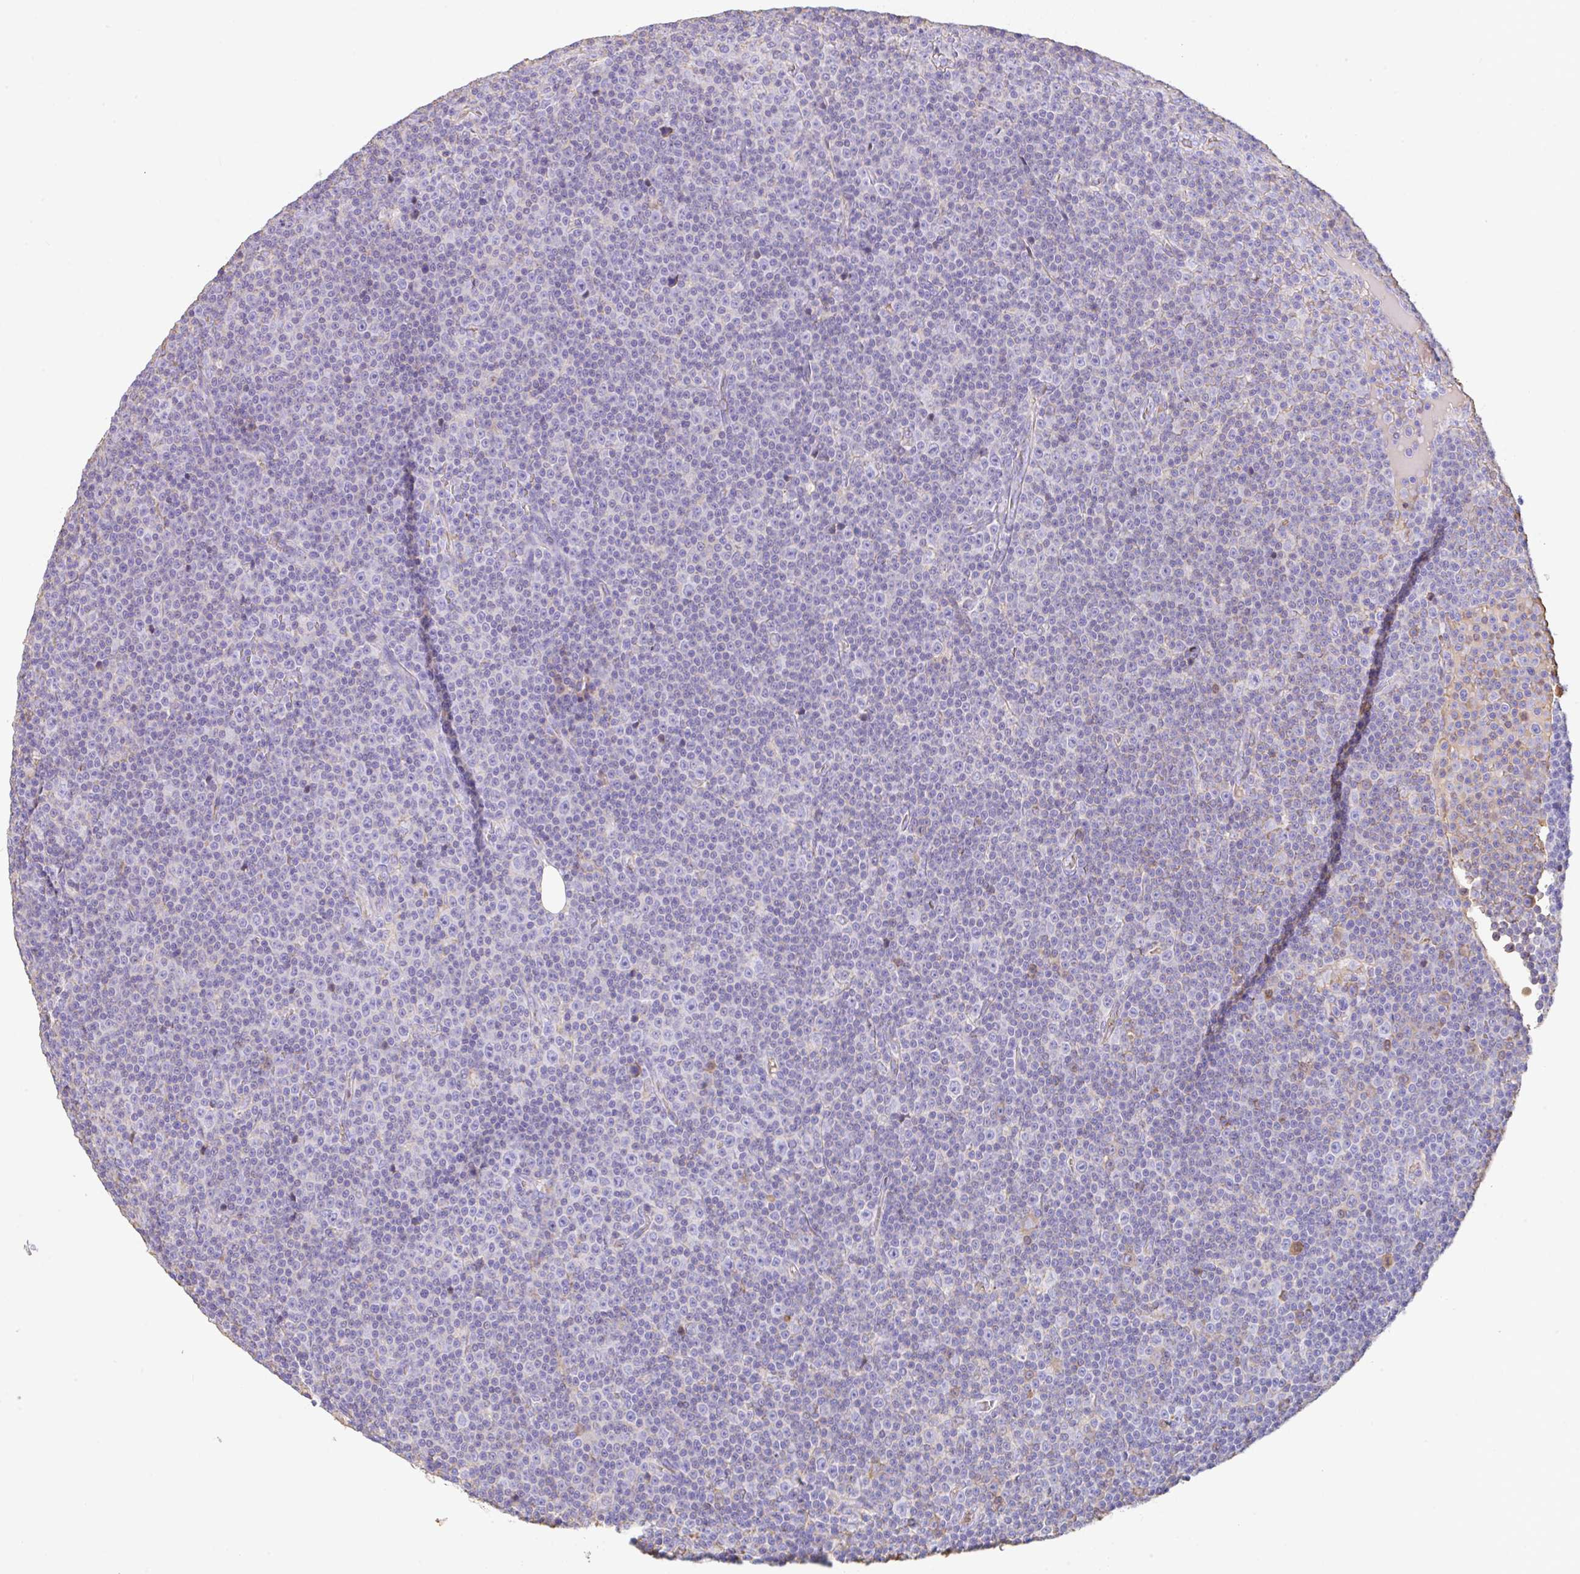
{"staining": {"intensity": "negative", "quantity": "none", "location": "none"}, "tissue": "lymphoma", "cell_type": "Tumor cells", "image_type": "cancer", "snomed": [{"axis": "morphology", "description": "Malignant lymphoma, non-Hodgkin's type, Low grade"}, {"axis": "topography", "description": "Lymph node"}], "caption": "Tumor cells are negative for brown protein staining in lymphoma.", "gene": "HOXC12", "patient": {"sex": "female", "age": 67}}